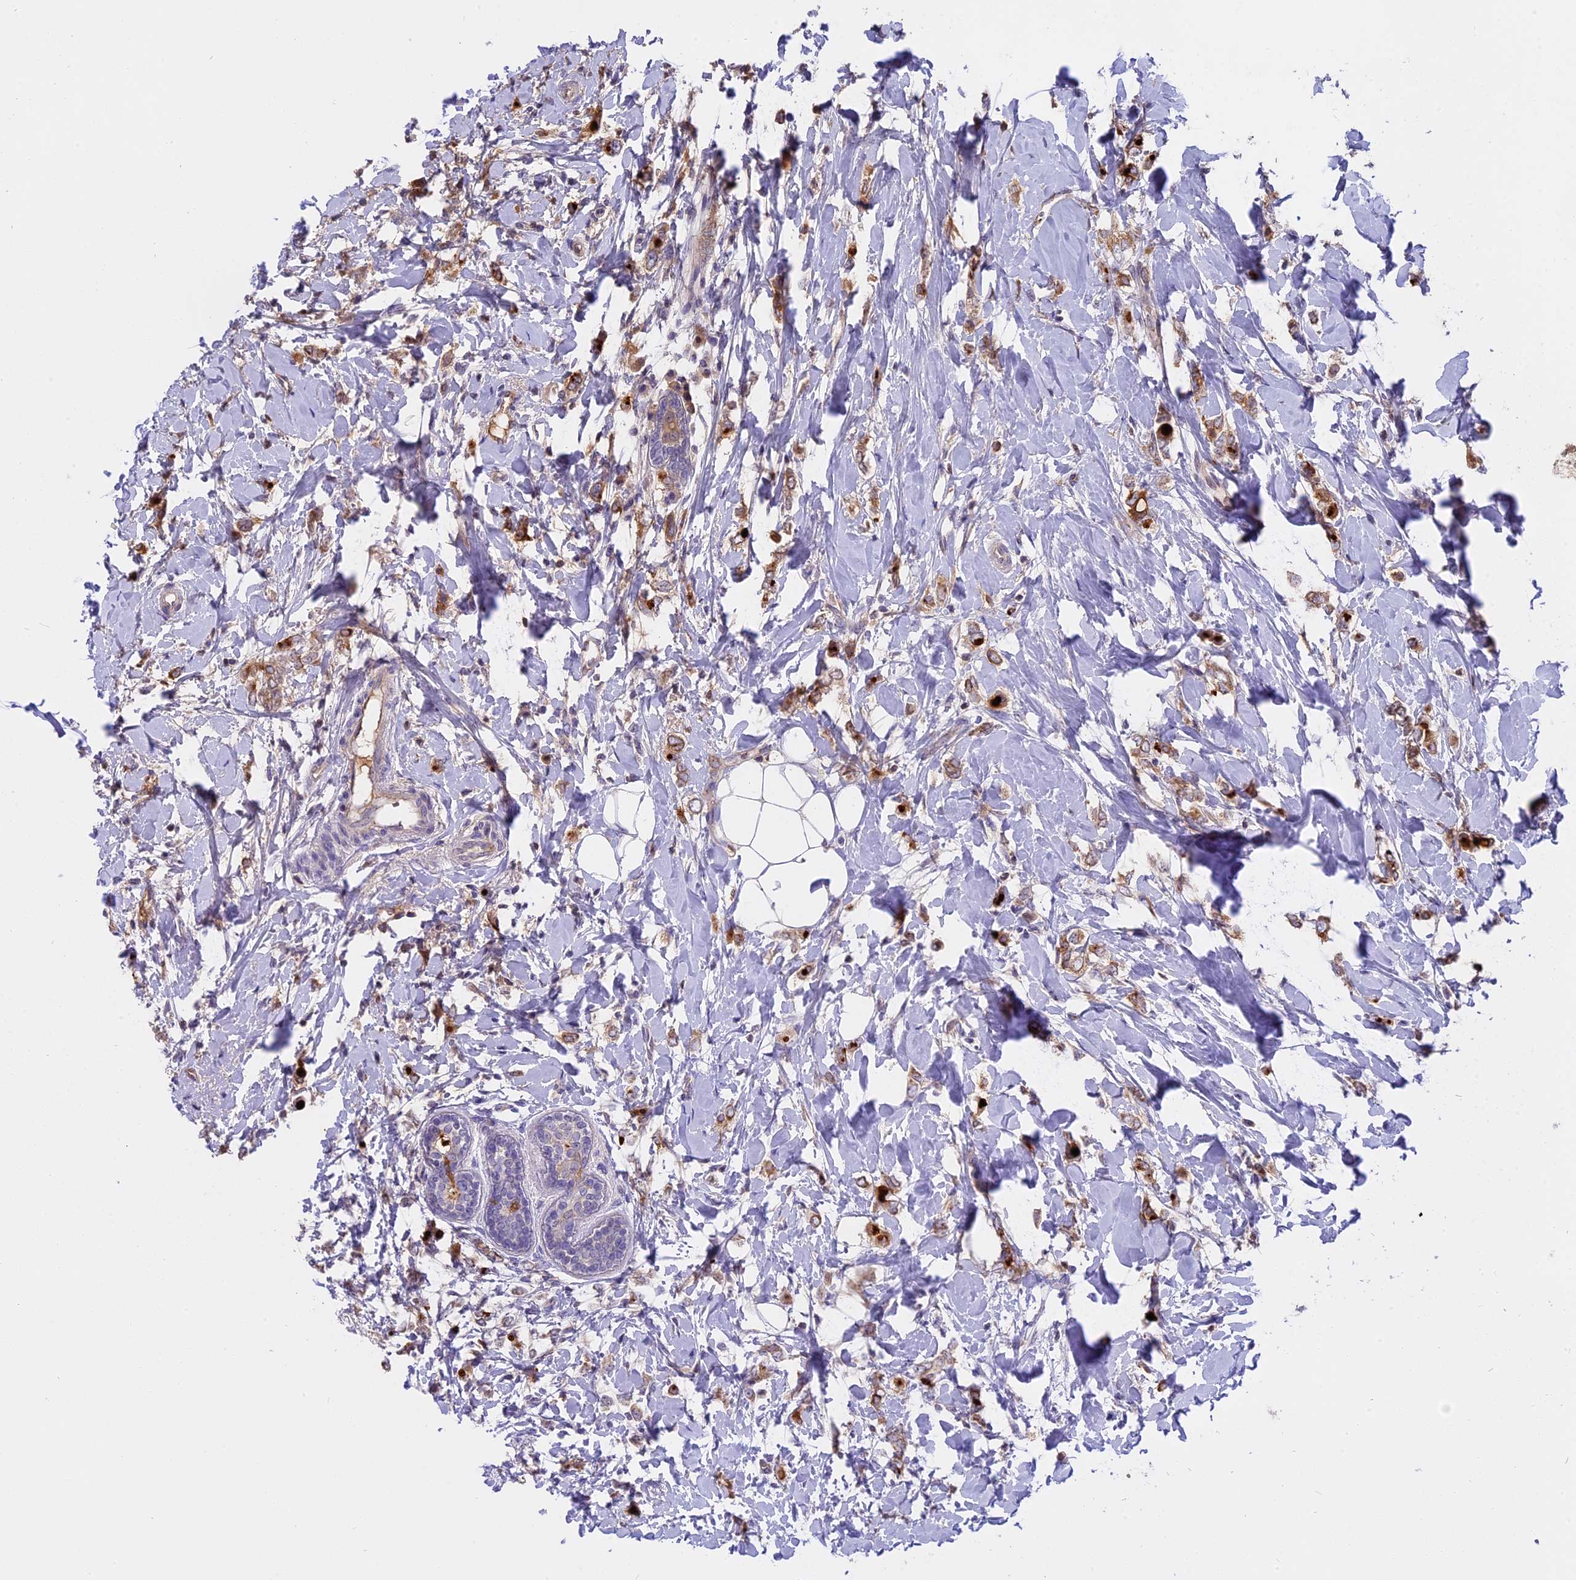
{"staining": {"intensity": "moderate", "quantity": ">75%", "location": "cytoplasmic/membranous"}, "tissue": "breast cancer", "cell_type": "Tumor cells", "image_type": "cancer", "snomed": [{"axis": "morphology", "description": "Normal tissue, NOS"}, {"axis": "morphology", "description": "Lobular carcinoma"}, {"axis": "topography", "description": "Breast"}], "caption": "Protein expression analysis of human breast cancer (lobular carcinoma) reveals moderate cytoplasmic/membranous expression in approximately >75% of tumor cells.", "gene": "WFDC2", "patient": {"sex": "female", "age": 47}}